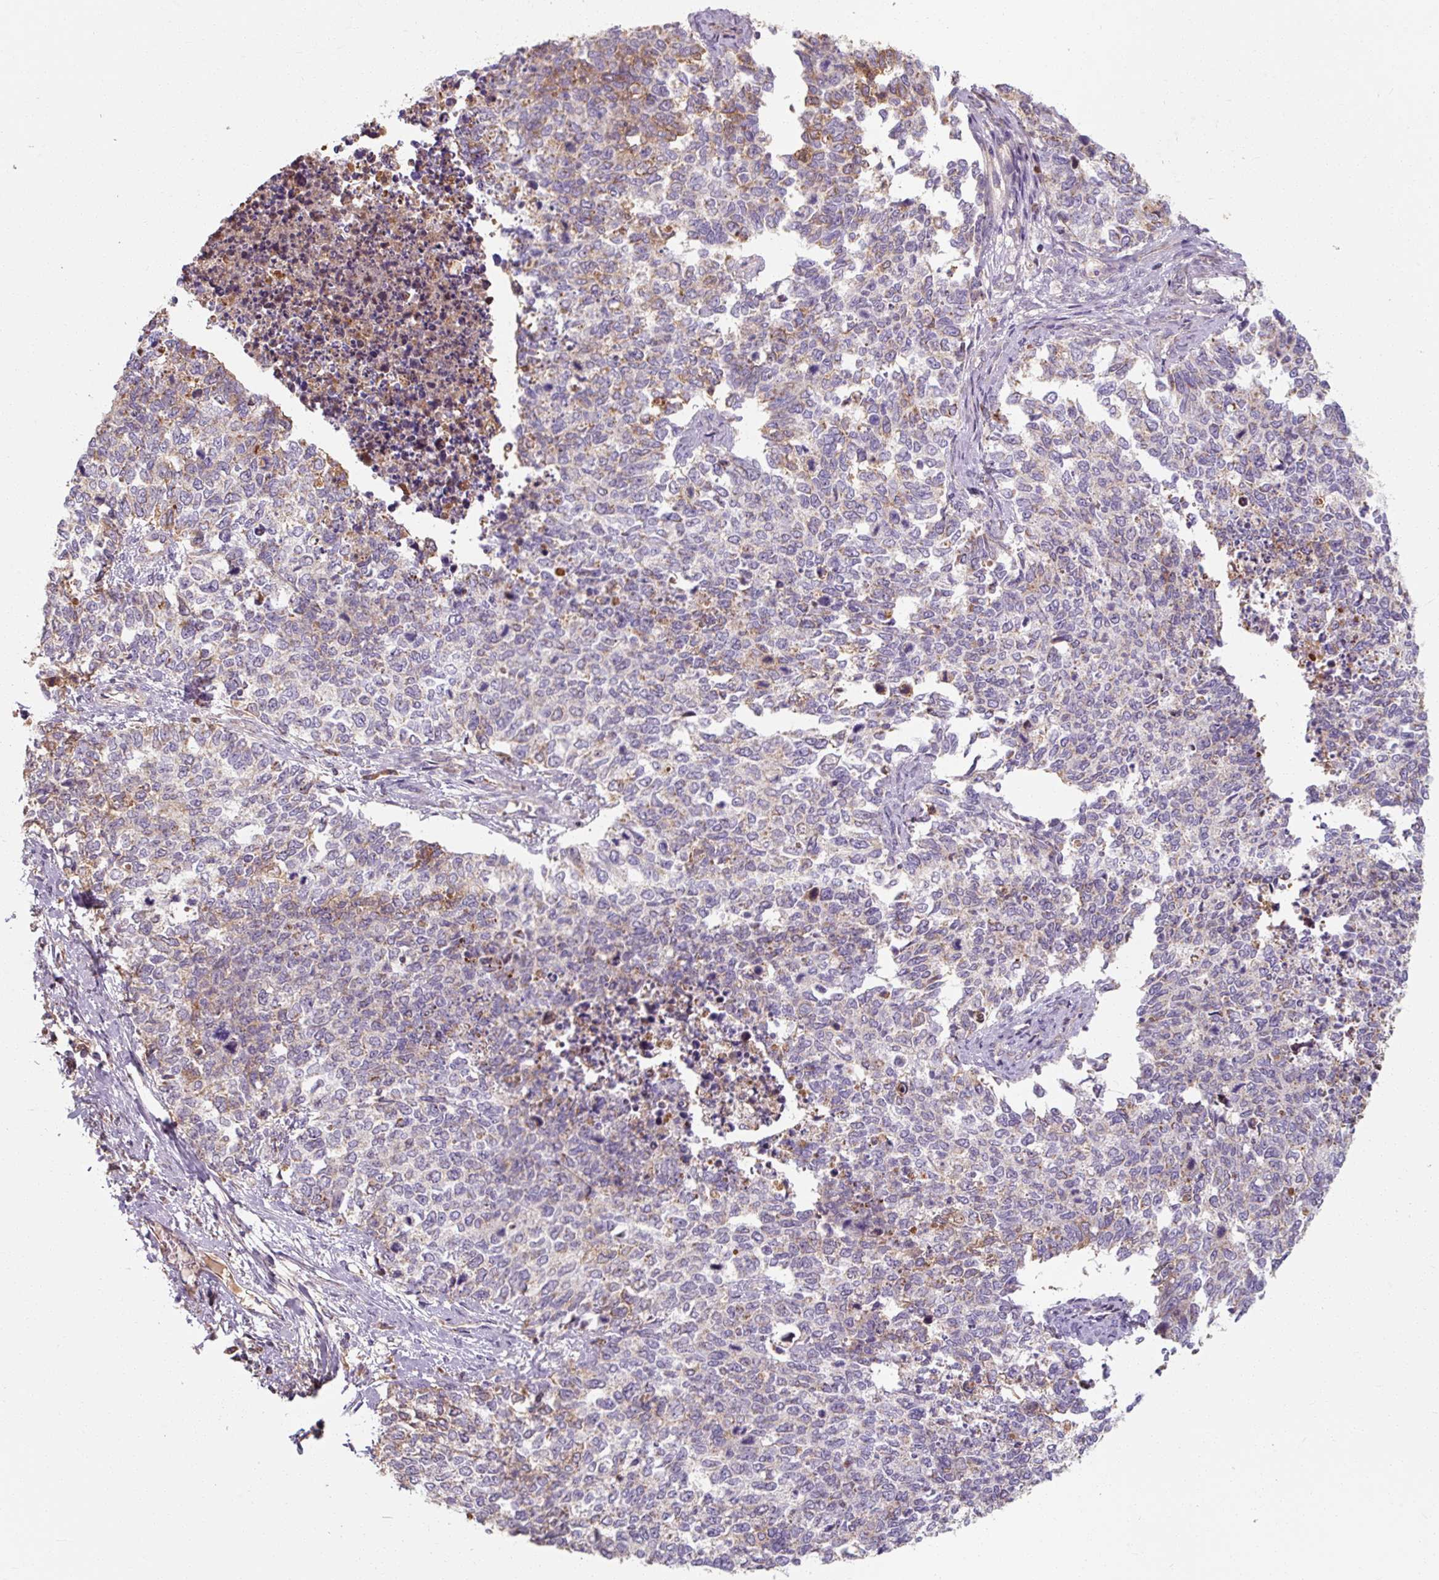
{"staining": {"intensity": "moderate", "quantity": "<25%", "location": "cytoplasmic/membranous"}, "tissue": "cervical cancer", "cell_type": "Tumor cells", "image_type": "cancer", "snomed": [{"axis": "morphology", "description": "Squamous cell carcinoma, NOS"}, {"axis": "topography", "description": "Cervix"}], "caption": "A histopathology image of cervical cancer (squamous cell carcinoma) stained for a protein exhibits moderate cytoplasmic/membranous brown staining in tumor cells. The protein is stained brown, and the nuclei are stained in blue (DAB IHC with brightfield microscopy, high magnification).", "gene": "TSEN54", "patient": {"sex": "female", "age": 63}}